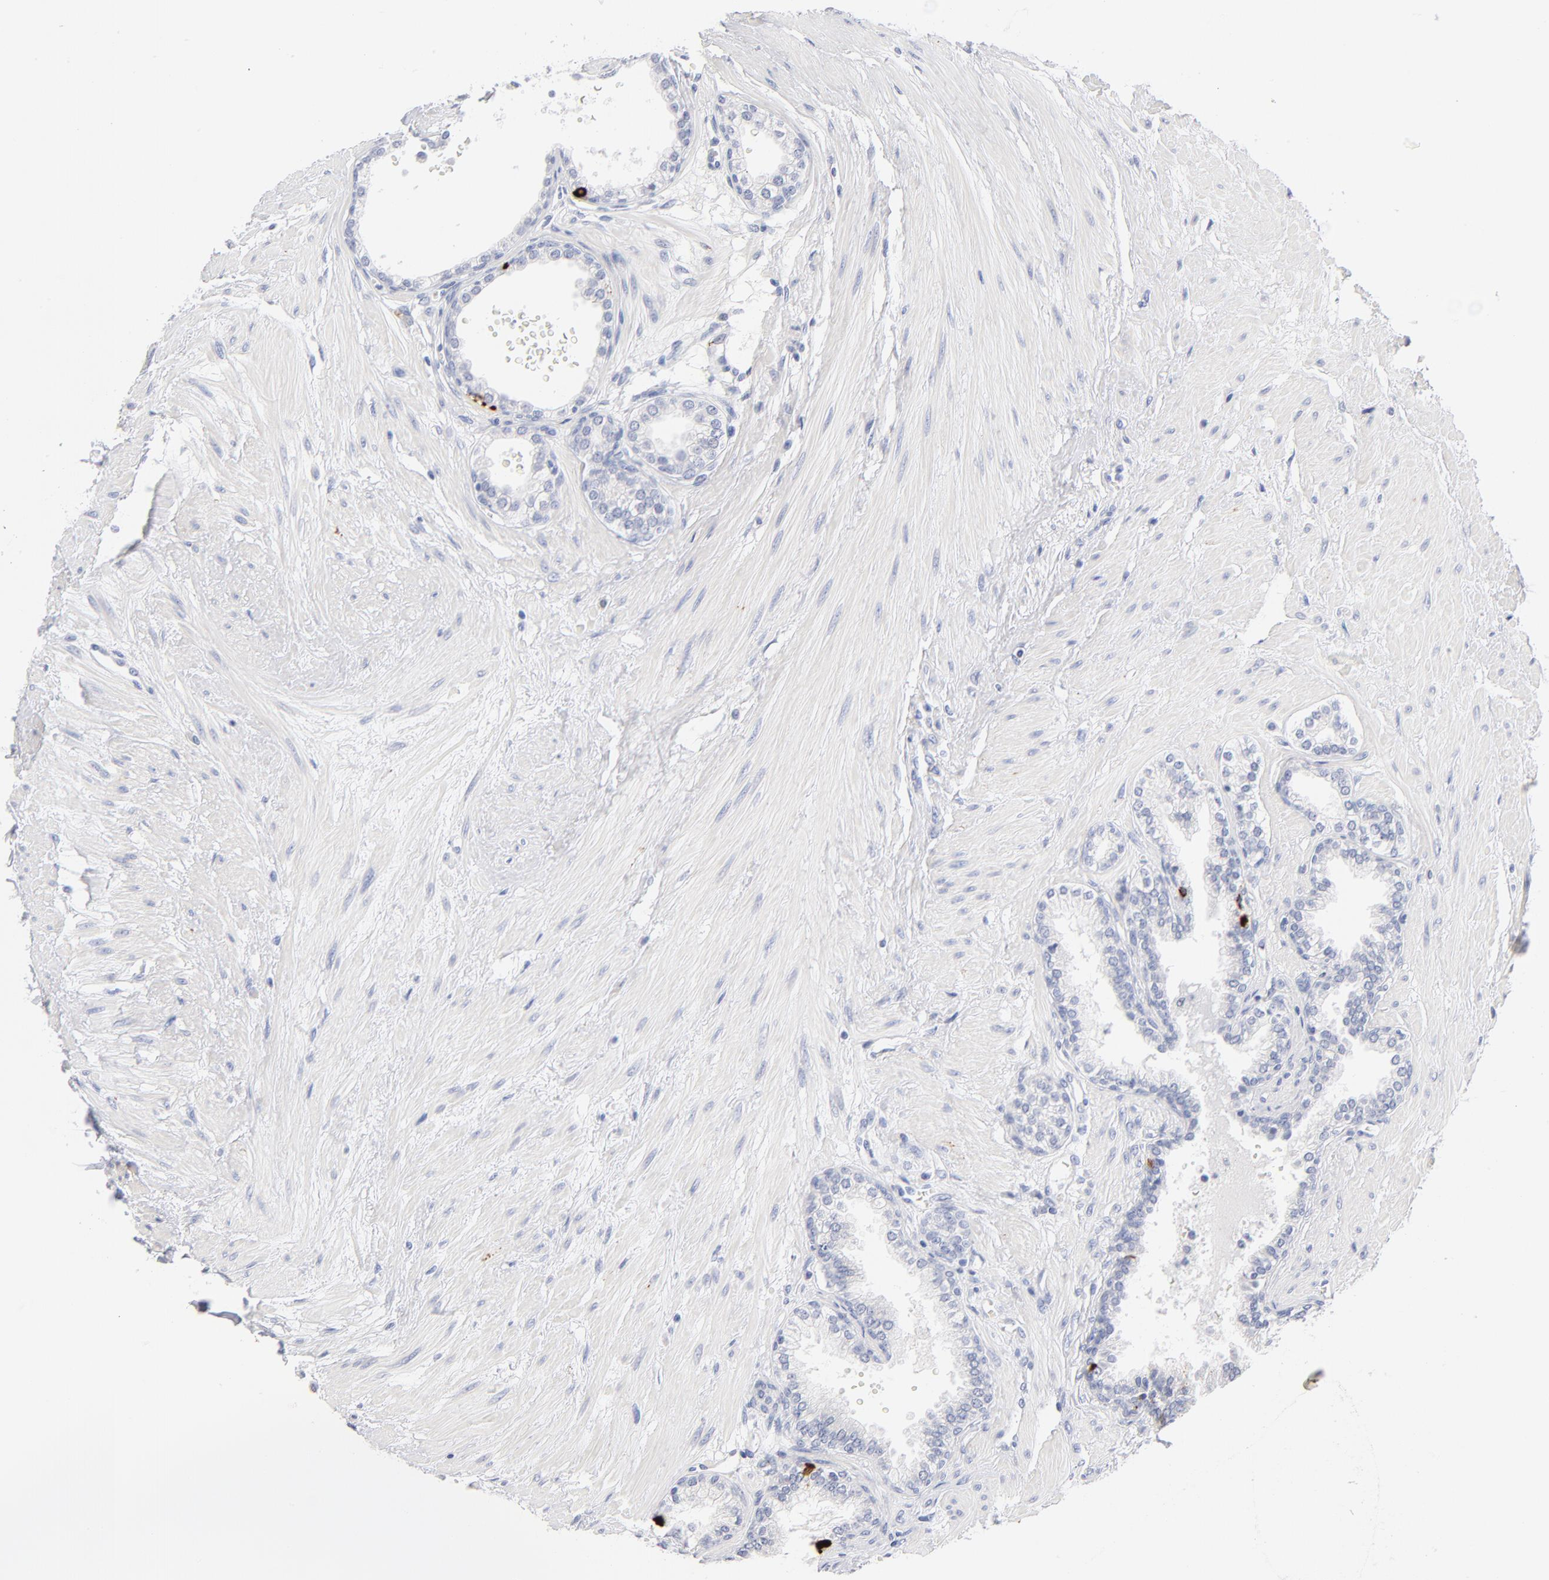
{"staining": {"intensity": "strong", "quantity": "<25%", "location": "cytoplasmic/membranous"}, "tissue": "prostate", "cell_type": "Glandular cells", "image_type": "normal", "snomed": [{"axis": "morphology", "description": "Normal tissue, NOS"}, {"axis": "topography", "description": "Prostate"}], "caption": "Glandular cells exhibit medium levels of strong cytoplasmic/membranous positivity in approximately <25% of cells in unremarkable human prostate.", "gene": "KHNYN", "patient": {"sex": "male", "age": 64}}